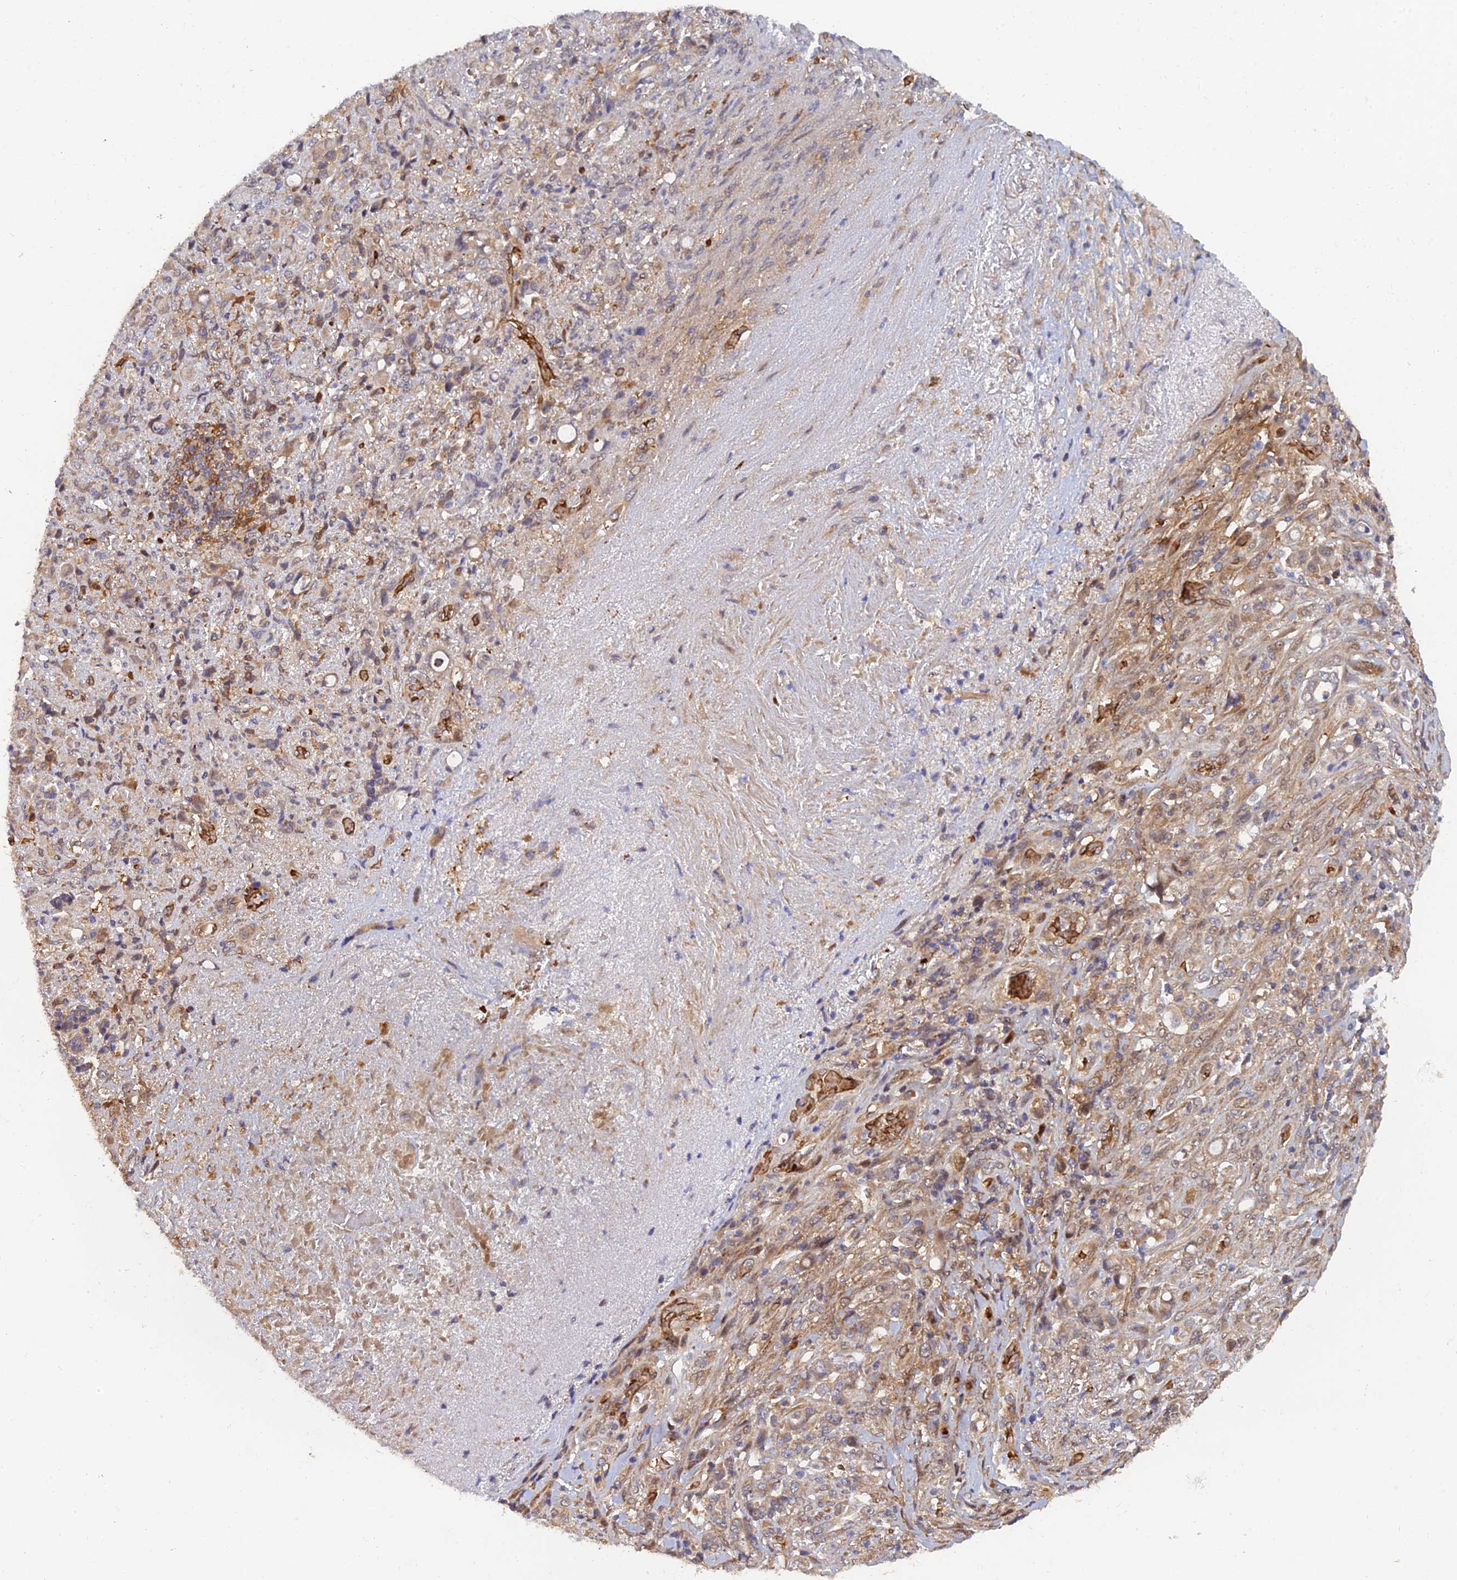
{"staining": {"intensity": "weak", "quantity": "<25%", "location": "cytoplasmic/membranous"}, "tissue": "stomach cancer", "cell_type": "Tumor cells", "image_type": "cancer", "snomed": [{"axis": "morphology", "description": "Normal tissue, NOS"}, {"axis": "morphology", "description": "Adenocarcinoma, NOS"}, {"axis": "topography", "description": "Stomach"}], "caption": "High power microscopy histopathology image of an immunohistochemistry (IHC) histopathology image of stomach cancer (adenocarcinoma), revealing no significant staining in tumor cells.", "gene": "ARL2BP", "patient": {"sex": "female", "age": 79}}